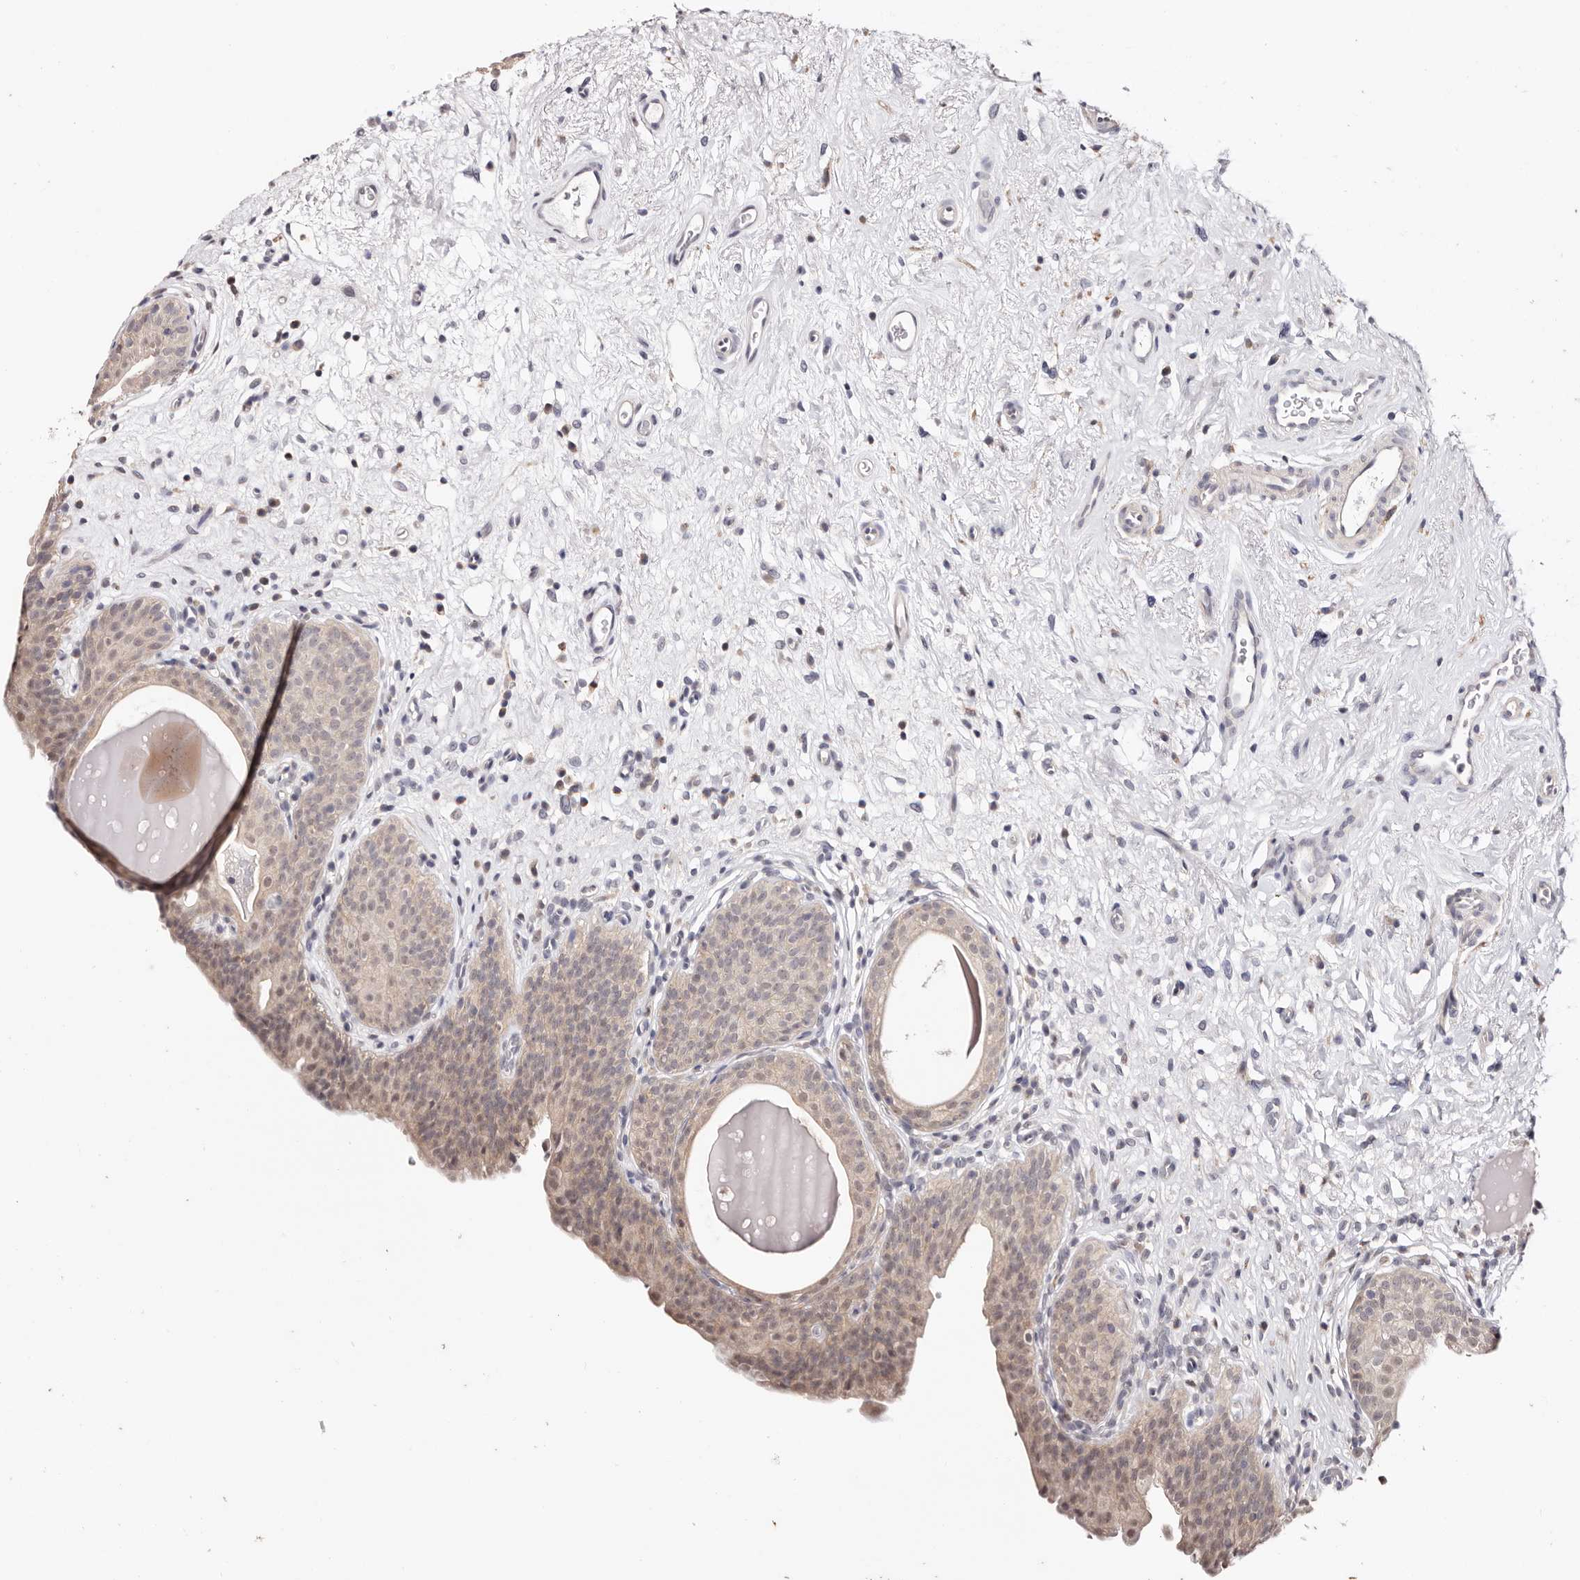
{"staining": {"intensity": "weak", "quantity": ">75%", "location": "cytoplasmic/membranous,nuclear"}, "tissue": "urinary bladder", "cell_type": "Urothelial cells", "image_type": "normal", "snomed": [{"axis": "morphology", "description": "Normal tissue, NOS"}, {"axis": "topography", "description": "Urinary bladder"}], "caption": "Immunohistochemical staining of normal human urinary bladder displays weak cytoplasmic/membranous,nuclear protein positivity in approximately >75% of urothelial cells. (DAB IHC with brightfield microscopy, high magnification).", "gene": "TYW3", "patient": {"sex": "male", "age": 83}}